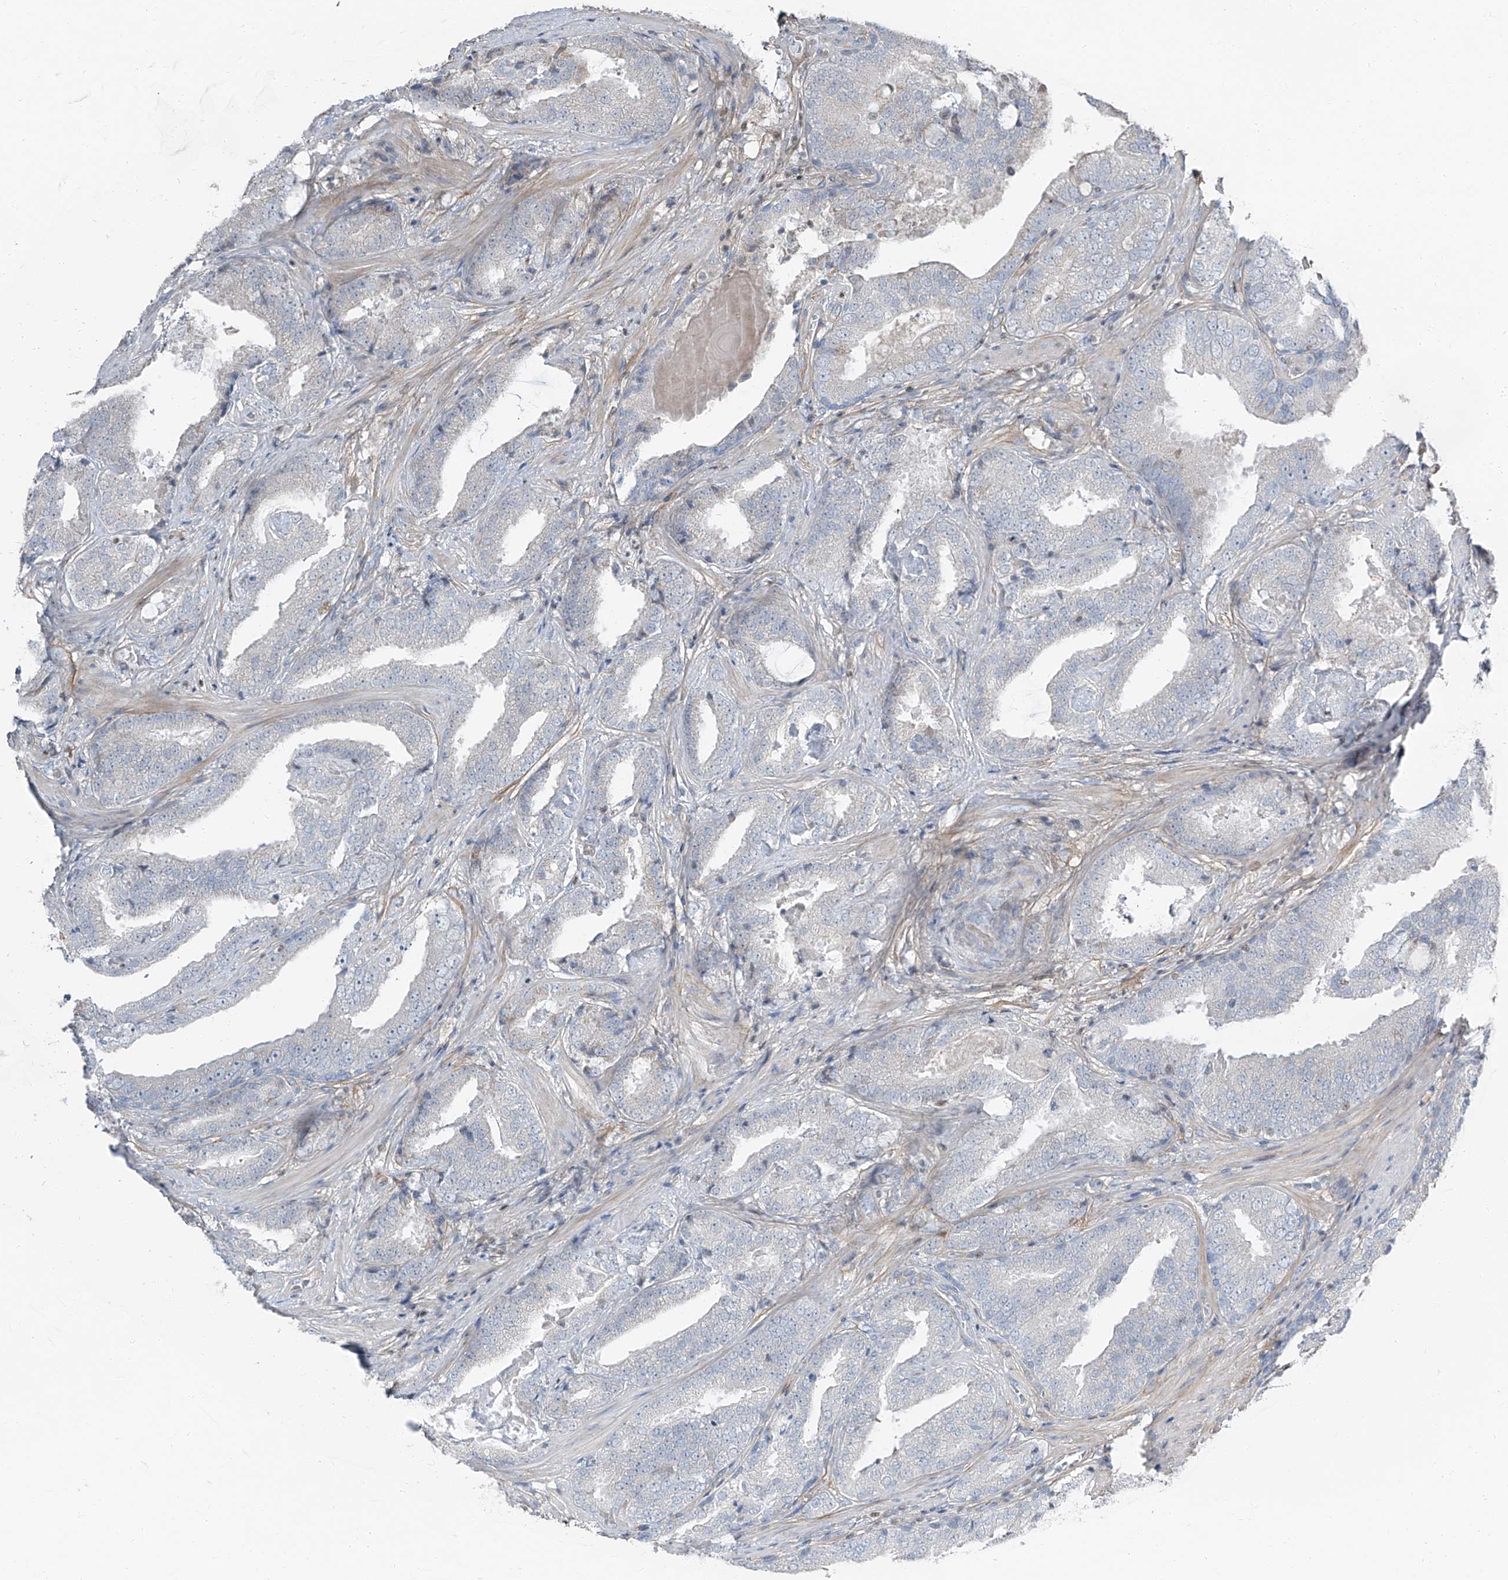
{"staining": {"intensity": "negative", "quantity": "none", "location": "none"}, "tissue": "prostate cancer", "cell_type": "Tumor cells", "image_type": "cancer", "snomed": [{"axis": "morphology", "description": "Adenocarcinoma, Low grade"}, {"axis": "topography", "description": "Prostate"}], "caption": "High magnification brightfield microscopy of prostate low-grade adenocarcinoma stained with DAB (3,3'-diaminobenzidine) (brown) and counterstained with hematoxylin (blue): tumor cells show no significant expression.", "gene": "HOXA3", "patient": {"sex": "male", "age": 67}}